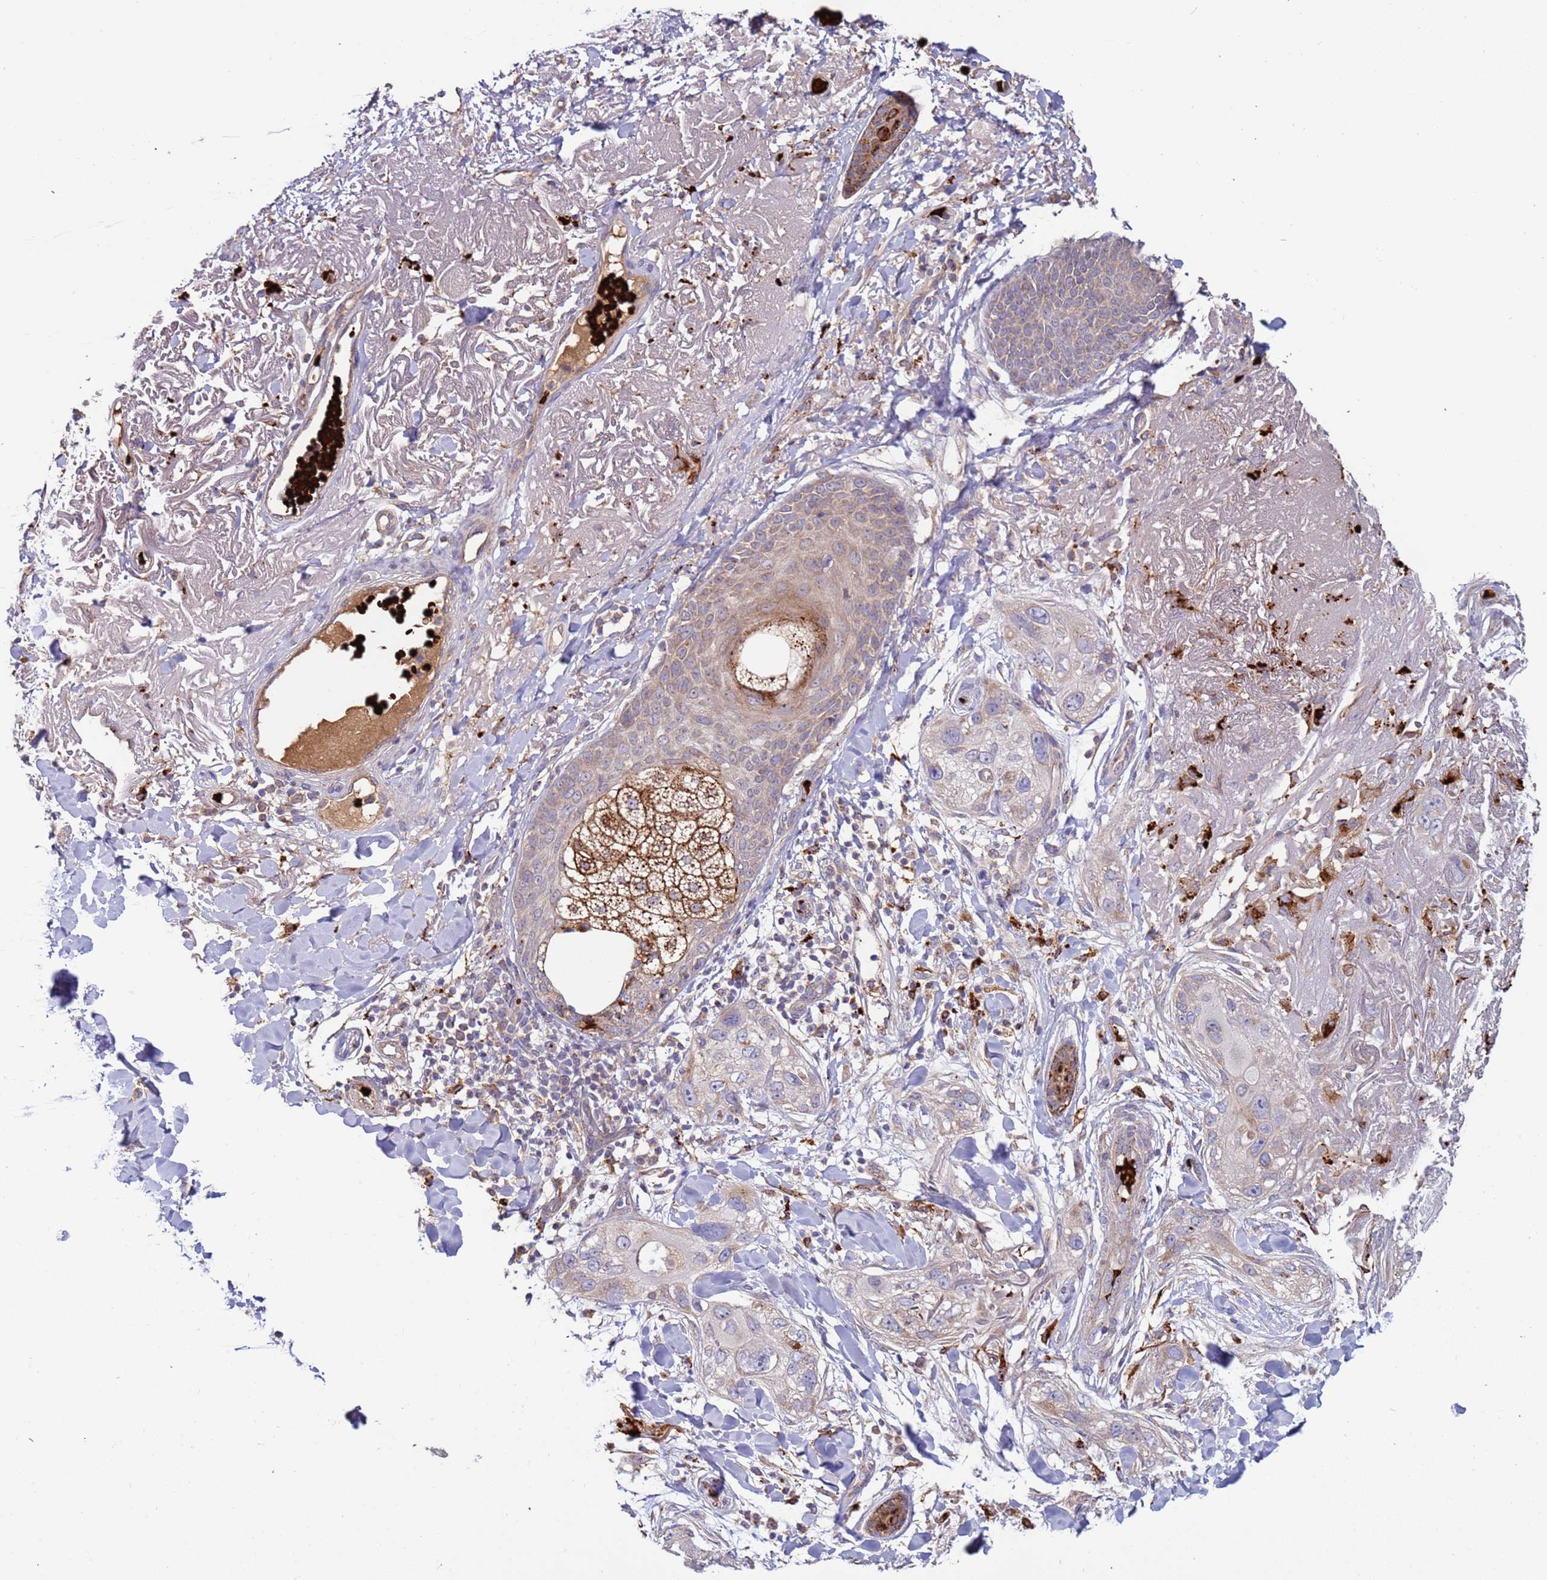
{"staining": {"intensity": "negative", "quantity": "none", "location": "none"}, "tissue": "skin cancer", "cell_type": "Tumor cells", "image_type": "cancer", "snomed": [{"axis": "morphology", "description": "Normal tissue, NOS"}, {"axis": "morphology", "description": "Squamous cell carcinoma, NOS"}, {"axis": "topography", "description": "Skin"}], "caption": "The immunohistochemistry (IHC) photomicrograph has no significant staining in tumor cells of skin cancer tissue.", "gene": "VPS36", "patient": {"sex": "male", "age": 72}}